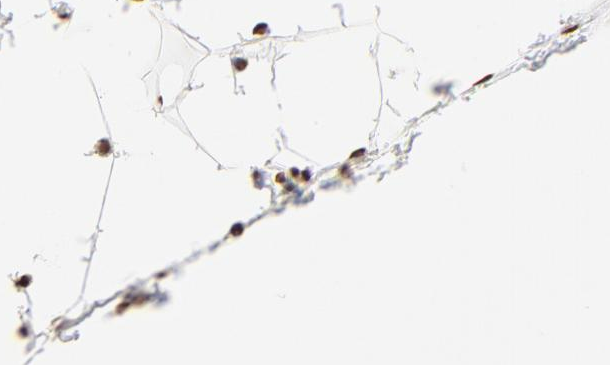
{"staining": {"intensity": "strong", "quantity": ">75%", "location": "nuclear"}, "tissue": "adipose tissue", "cell_type": "Adipocytes", "image_type": "normal", "snomed": [{"axis": "morphology", "description": "Normal tissue, NOS"}, {"axis": "topography", "description": "Soft tissue"}], "caption": "IHC histopathology image of normal adipose tissue: human adipose tissue stained using IHC reveals high levels of strong protein expression localized specifically in the nuclear of adipocytes, appearing as a nuclear brown color.", "gene": "ZNF540", "patient": {"sex": "male", "age": 26}}